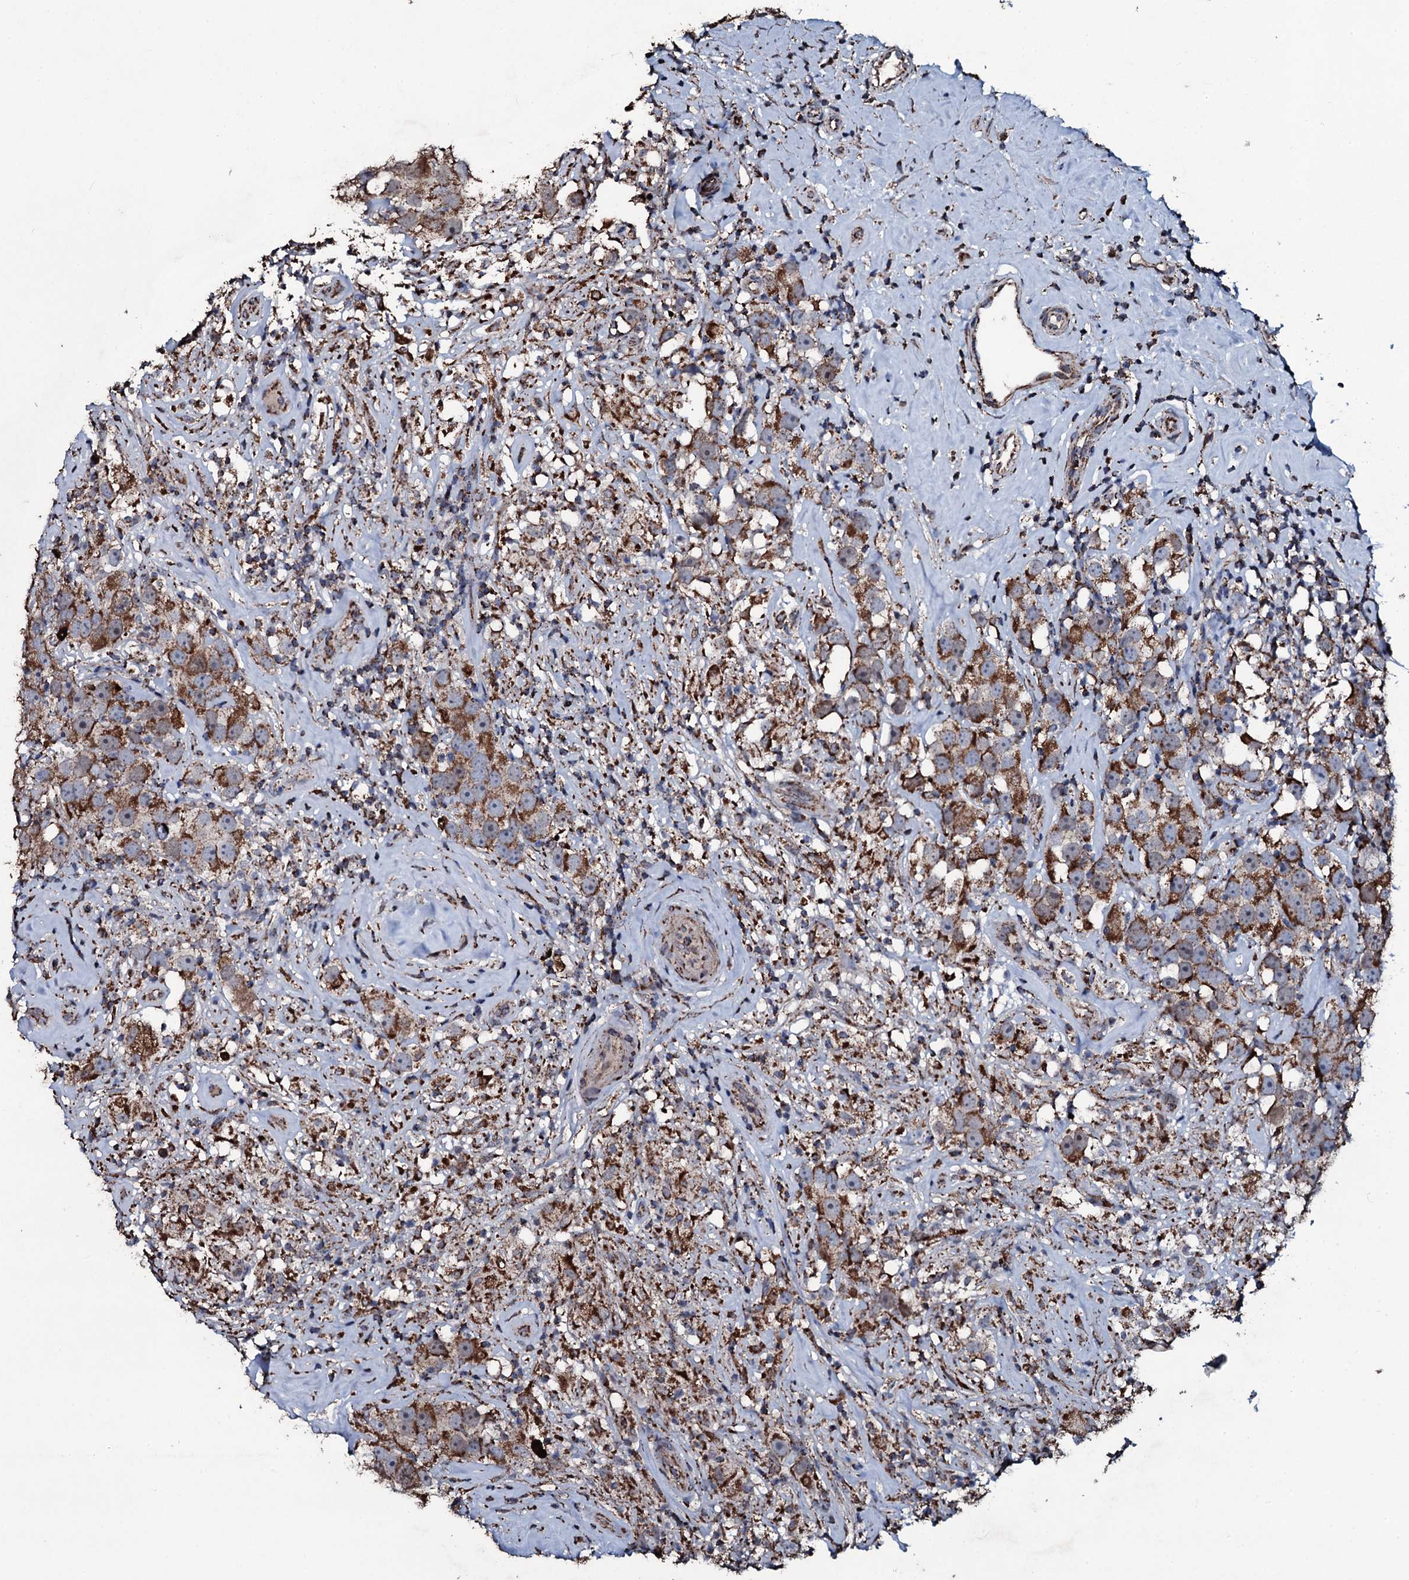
{"staining": {"intensity": "moderate", "quantity": ">75%", "location": "cytoplasmic/membranous"}, "tissue": "testis cancer", "cell_type": "Tumor cells", "image_type": "cancer", "snomed": [{"axis": "morphology", "description": "Seminoma, NOS"}, {"axis": "topography", "description": "Testis"}], "caption": "Immunohistochemical staining of testis cancer reveals moderate cytoplasmic/membranous protein expression in approximately >75% of tumor cells.", "gene": "DYNC2I2", "patient": {"sex": "male", "age": 49}}